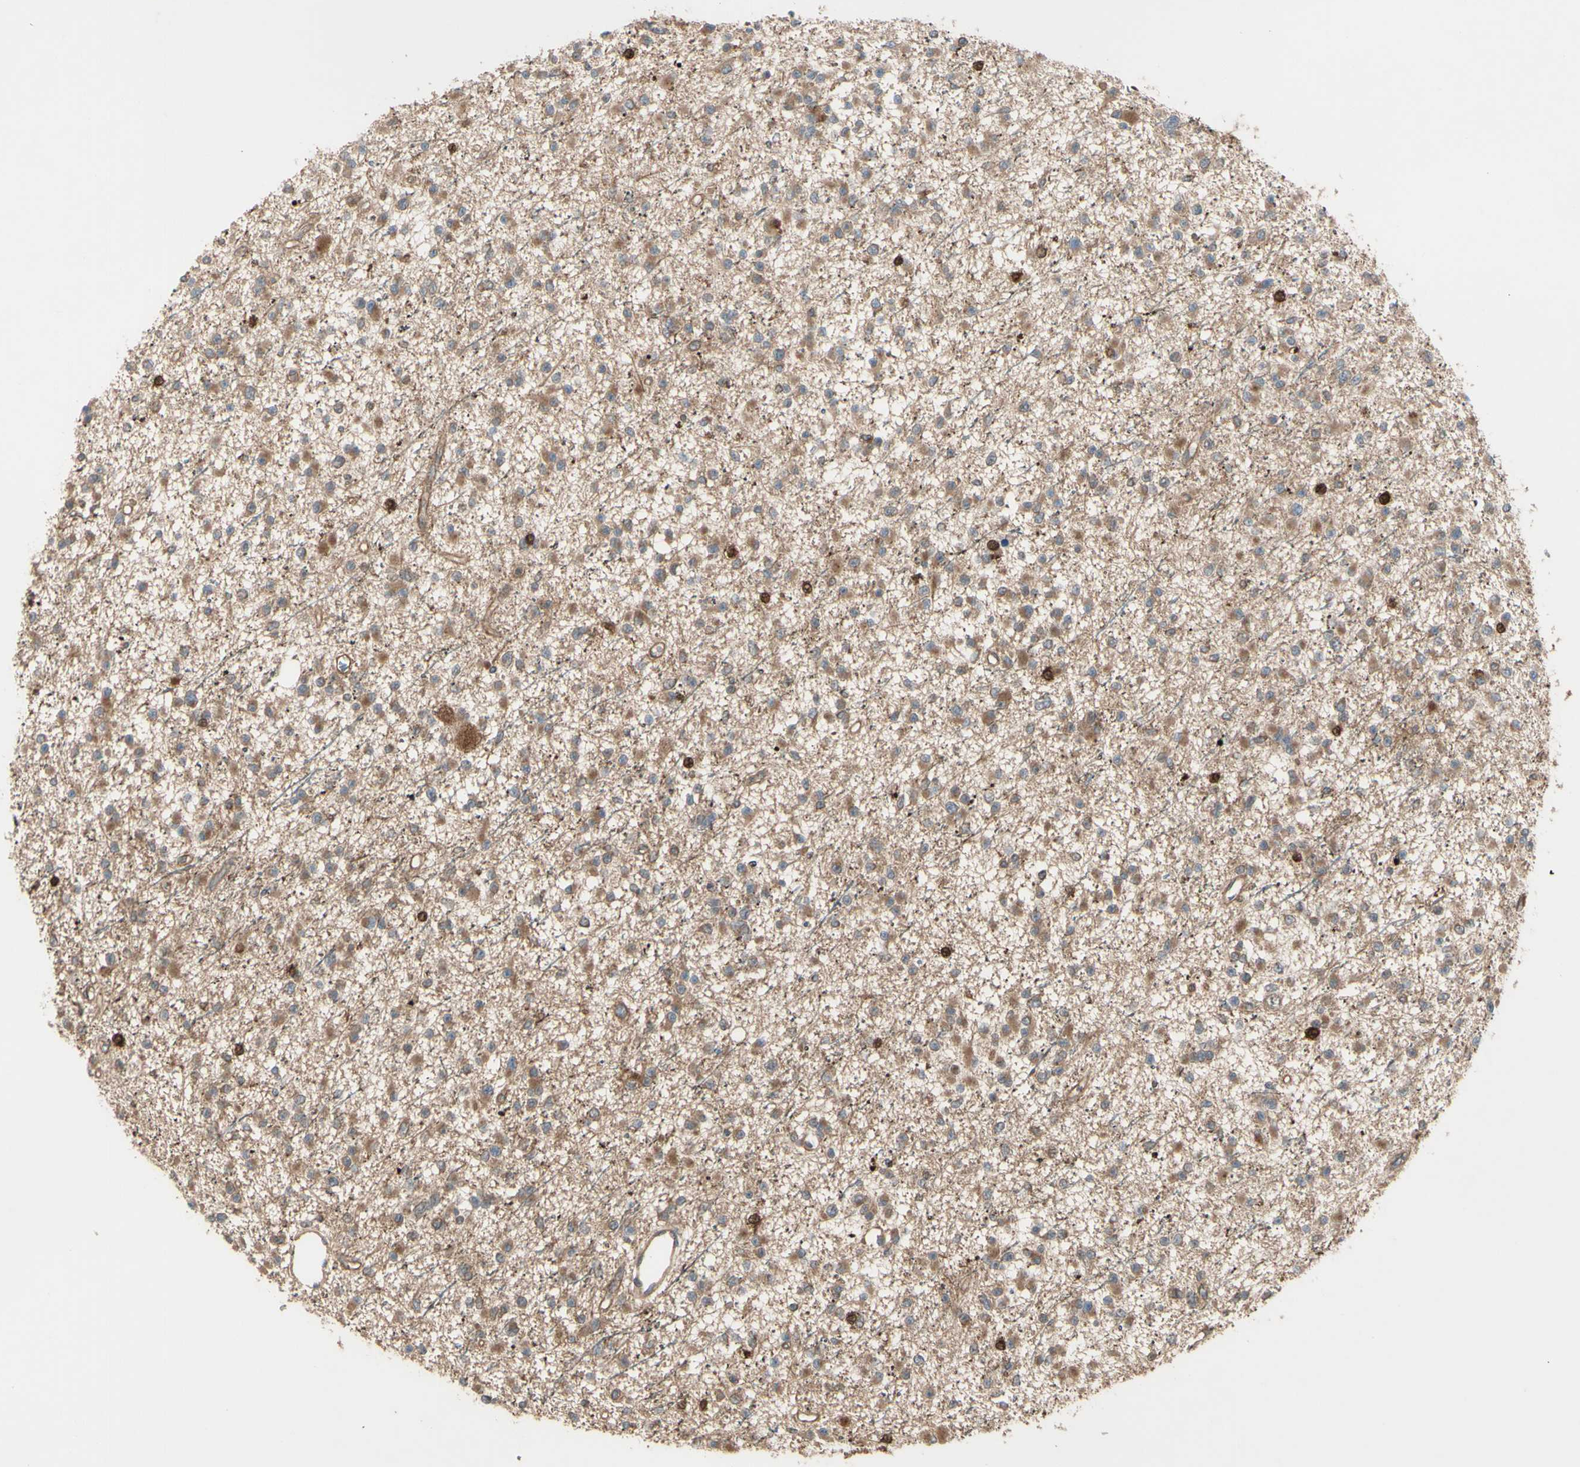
{"staining": {"intensity": "moderate", "quantity": ">75%", "location": "cytoplasmic/membranous"}, "tissue": "glioma", "cell_type": "Tumor cells", "image_type": "cancer", "snomed": [{"axis": "morphology", "description": "Glioma, malignant, Low grade"}, {"axis": "topography", "description": "Brain"}], "caption": "About >75% of tumor cells in human low-grade glioma (malignant) display moderate cytoplasmic/membranous protein positivity as visualized by brown immunohistochemical staining.", "gene": "PTPN12", "patient": {"sex": "female", "age": 22}}